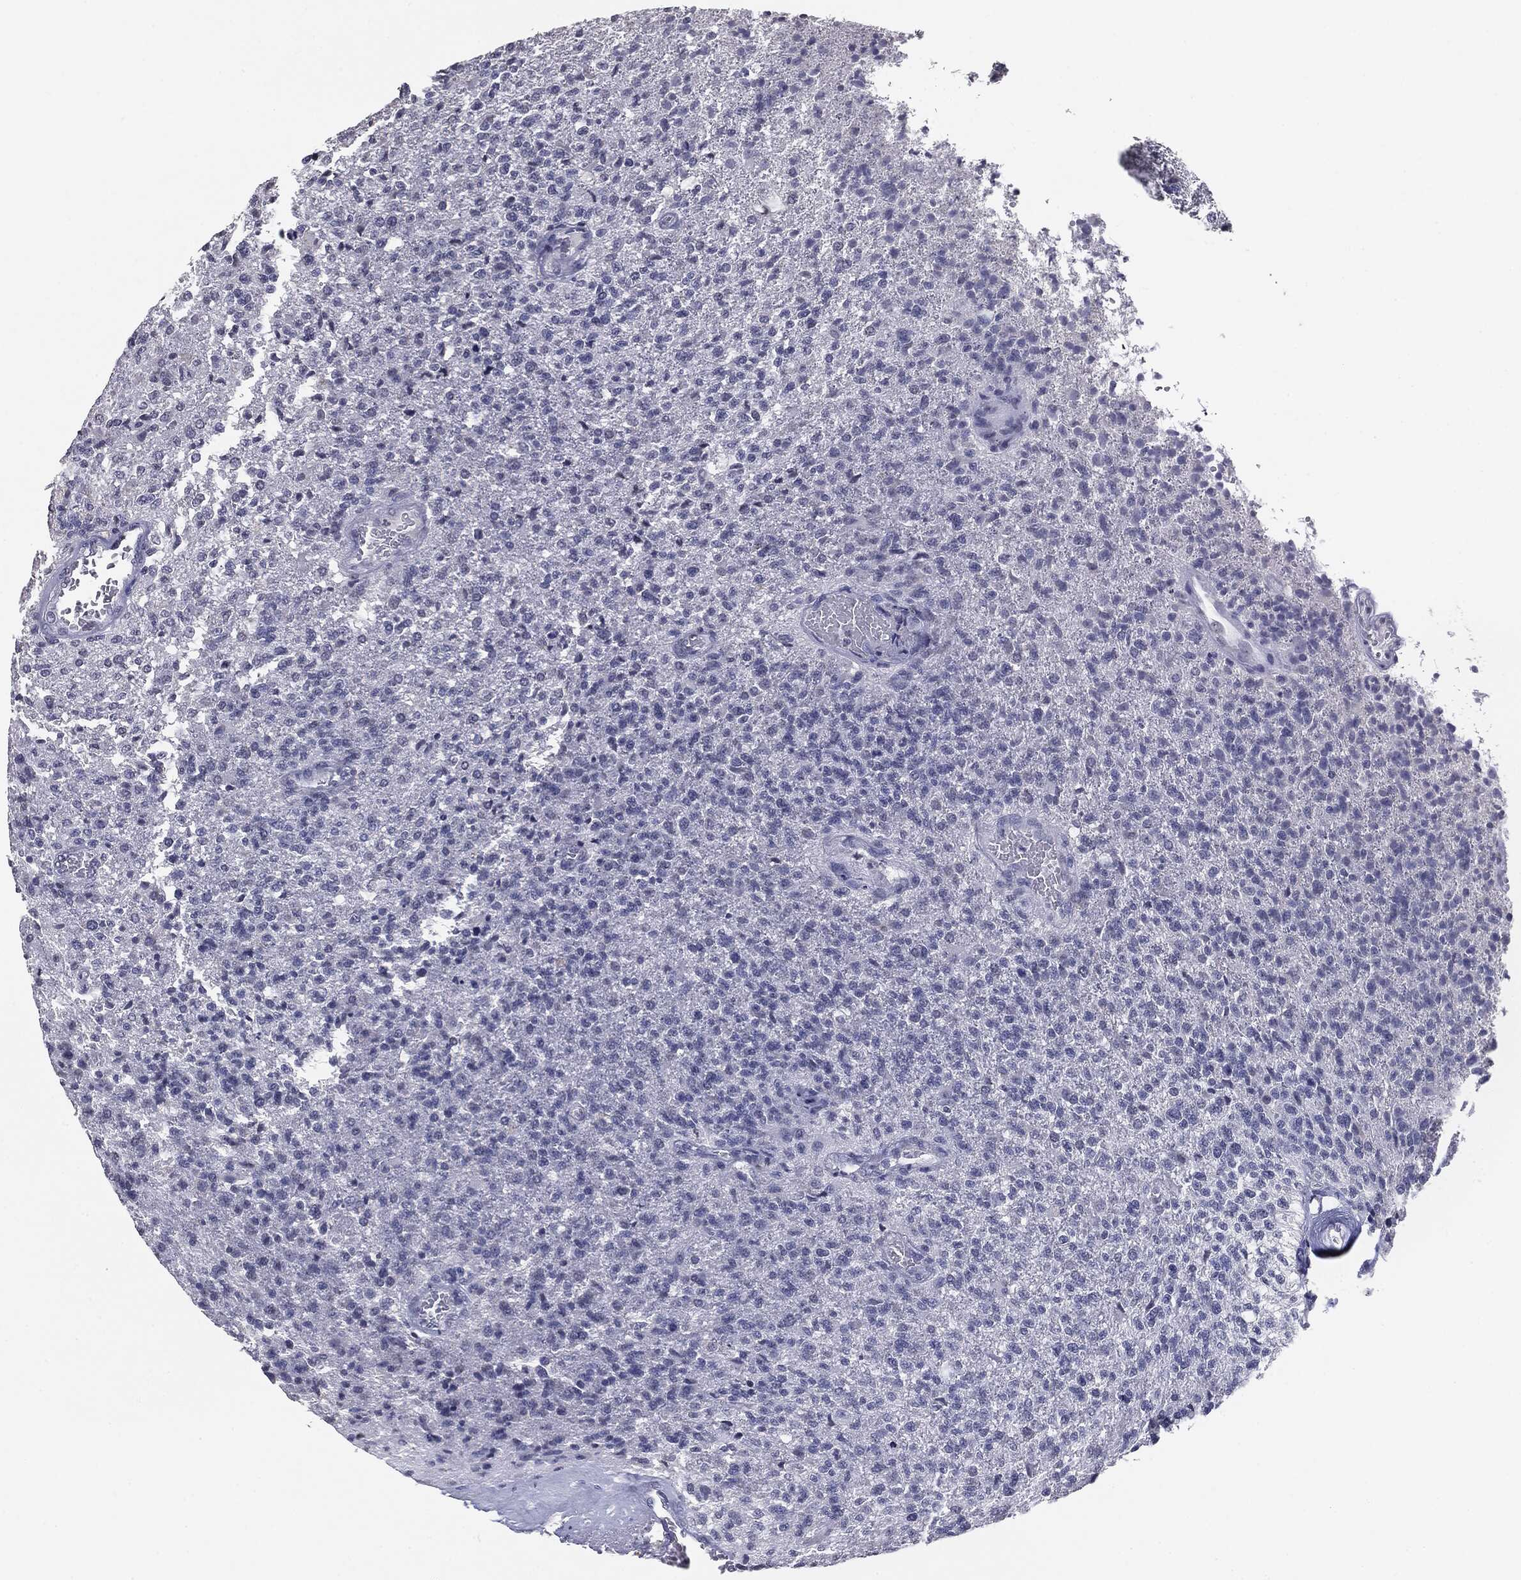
{"staining": {"intensity": "negative", "quantity": "none", "location": "none"}, "tissue": "glioma", "cell_type": "Tumor cells", "image_type": "cancer", "snomed": [{"axis": "morphology", "description": "Glioma, malignant, High grade"}, {"axis": "topography", "description": "Brain"}], "caption": "Malignant glioma (high-grade) was stained to show a protein in brown. There is no significant expression in tumor cells. The staining was performed using DAB to visualize the protein expression in brown, while the nuclei were stained in blue with hematoxylin (Magnification: 20x).", "gene": "SERPINB4", "patient": {"sex": "male", "age": 56}}